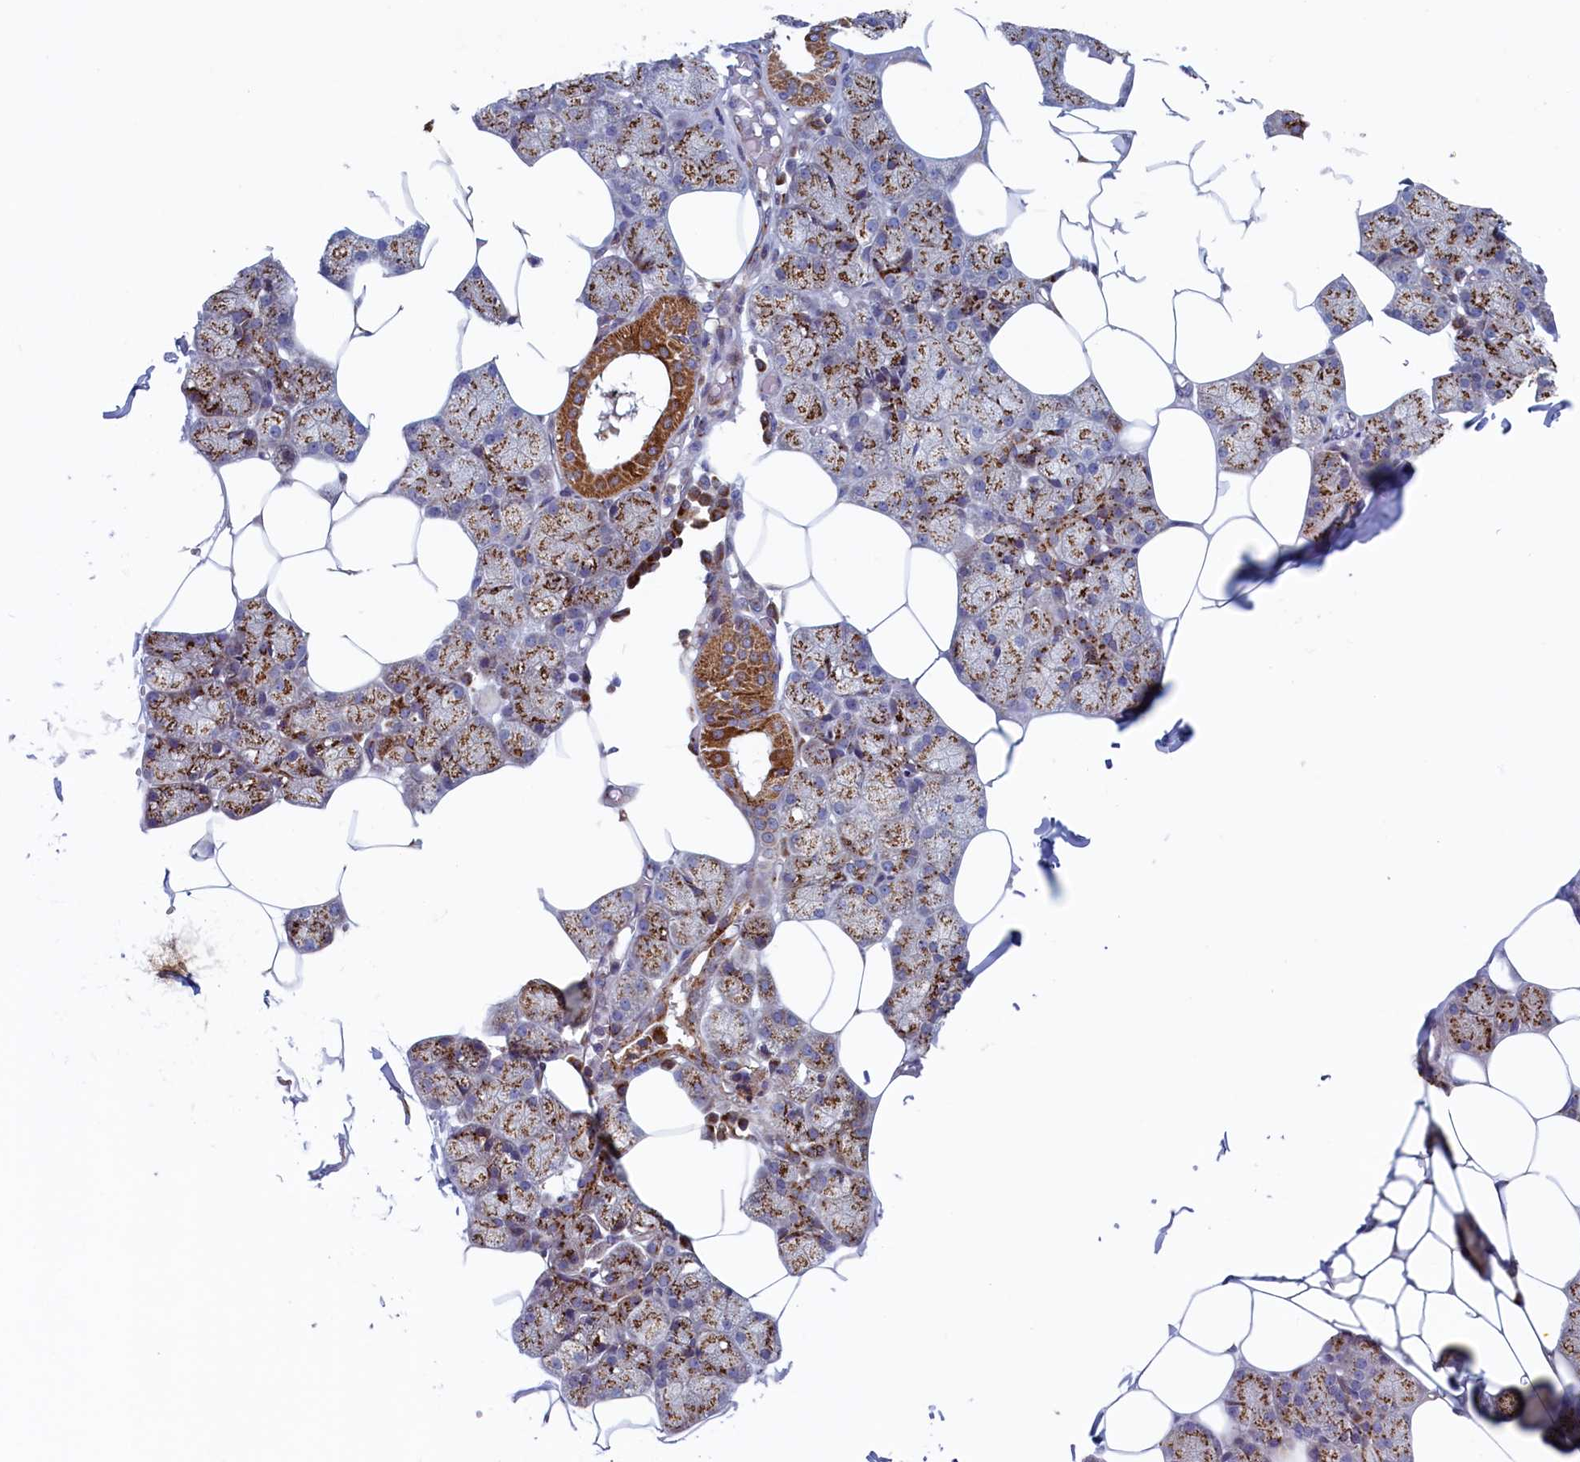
{"staining": {"intensity": "moderate", "quantity": ">75%", "location": "cytoplasmic/membranous"}, "tissue": "salivary gland", "cell_type": "Glandular cells", "image_type": "normal", "snomed": [{"axis": "morphology", "description": "Normal tissue, NOS"}, {"axis": "topography", "description": "Salivary gland"}], "caption": "Moderate cytoplasmic/membranous staining for a protein is seen in about >75% of glandular cells of normal salivary gland using IHC.", "gene": "MTFMT", "patient": {"sex": "male", "age": 62}}